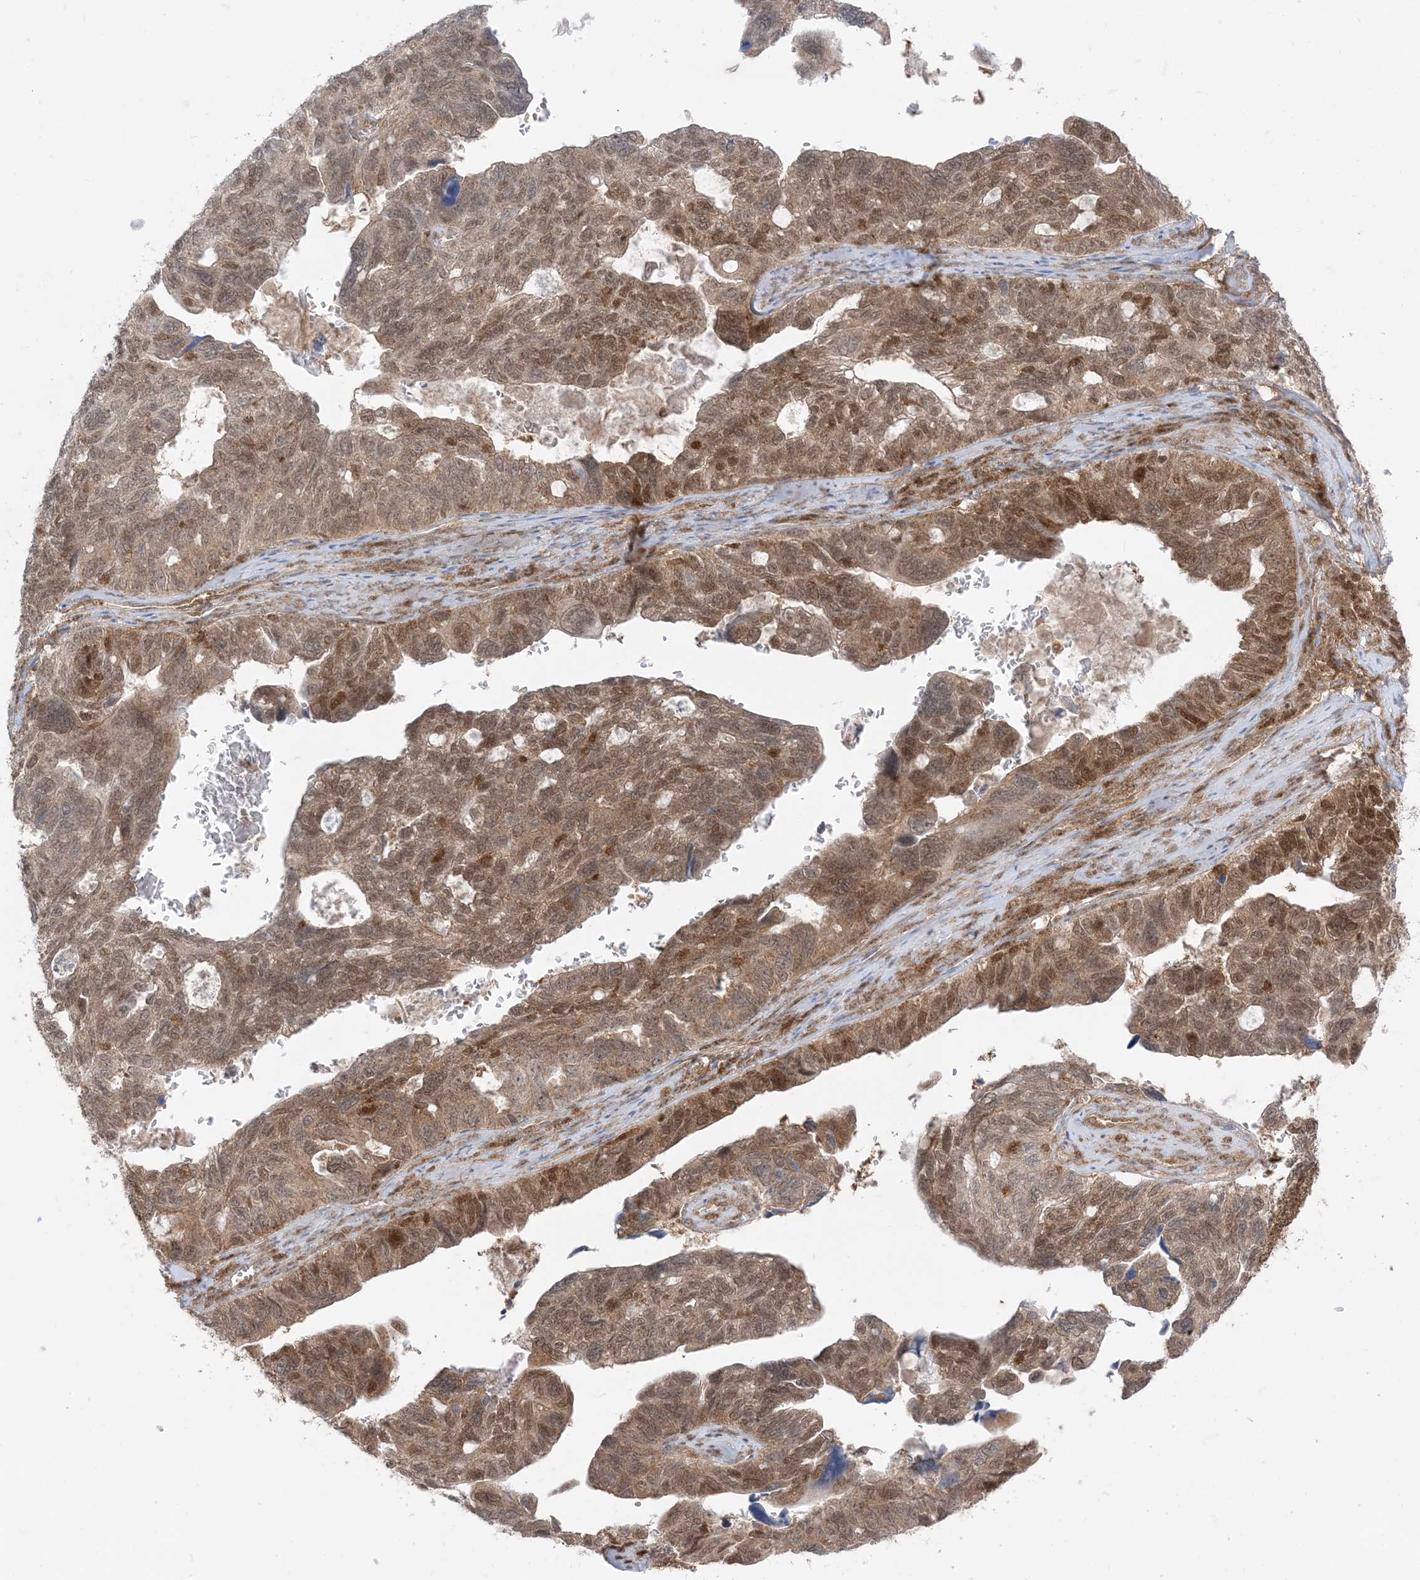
{"staining": {"intensity": "moderate", "quantity": ">75%", "location": "cytoplasmic/membranous,nuclear"}, "tissue": "ovarian cancer", "cell_type": "Tumor cells", "image_type": "cancer", "snomed": [{"axis": "morphology", "description": "Cystadenocarcinoma, serous, NOS"}, {"axis": "topography", "description": "Ovary"}], "caption": "Immunohistochemical staining of ovarian serous cystadenocarcinoma displays medium levels of moderate cytoplasmic/membranous and nuclear protein expression in approximately >75% of tumor cells.", "gene": "PTPA", "patient": {"sex": "female", "age": 79}}